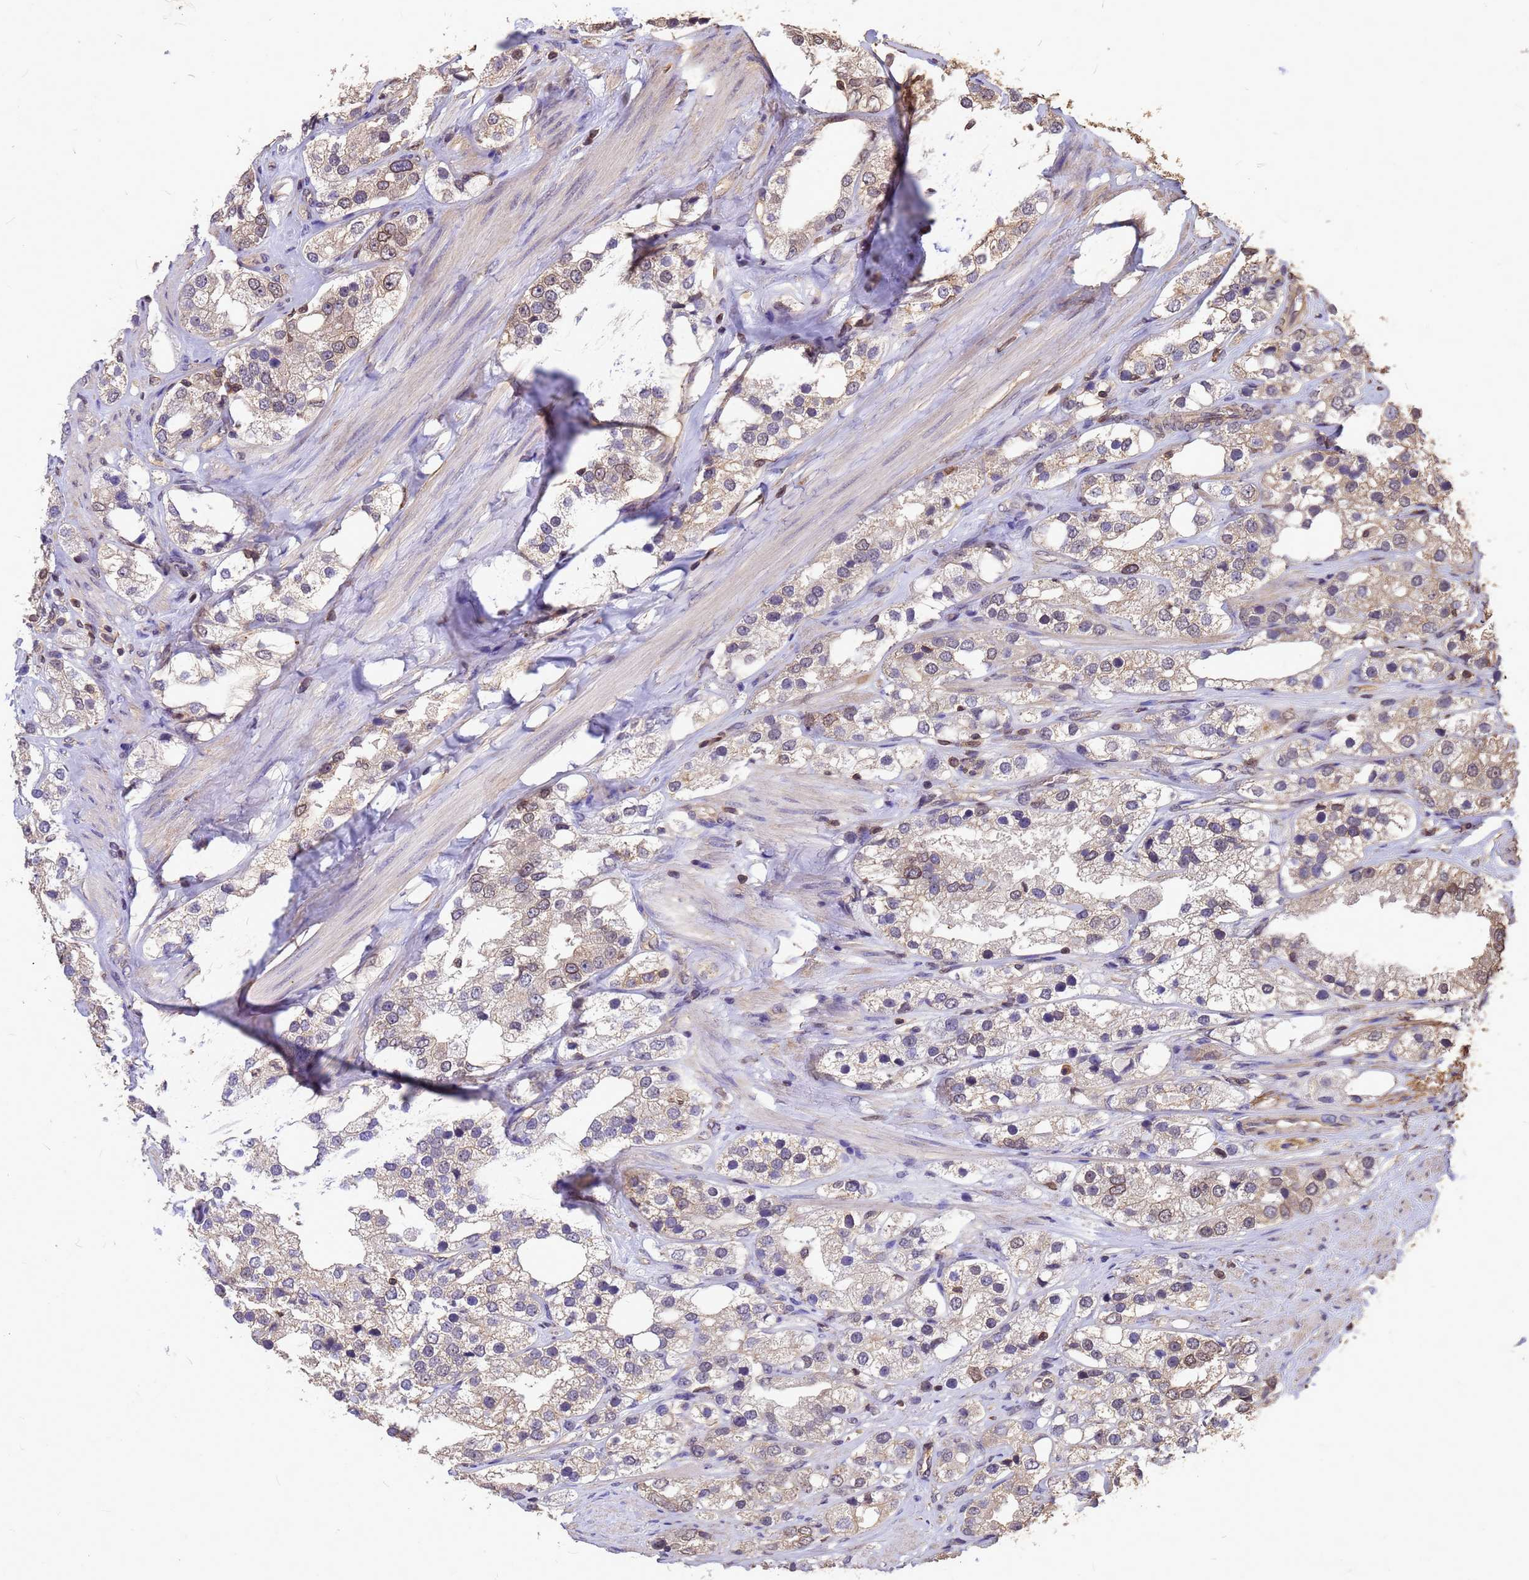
{"staining": {"intensity": "weak", "quantity": "25%-75%", "location": "cytoplasmic/membranous"}, "tissue": "prostate cancer", "cell_type": "Tumor cells", "image_type": "cancer", "snomed": [{"axis": "morphology", "description": "Adenocarcinoma, NOS"}, {"axis": "topography", "description": "Prostate"}], "caption": "IHC of human prostate adenocarcinoma exhibits low levels of weak cytoplasmic/membranous positivity in about 25%-75% of tumor cells.", "gene": "C1orf35", "patient": {"sex": "male", "age": 79}}